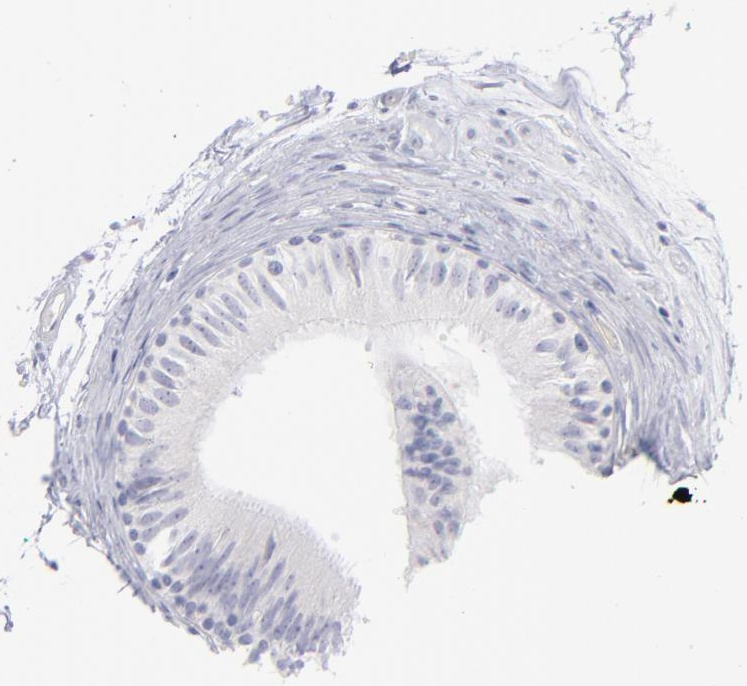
{"staining": {"intensity": "negative", "quantity": "none", "location": "none"}, "tissue": "epididymis", "cell_type": "Glandular cells", "image_type": "normal", "snomed": [{"axis": "morphology", "description": "Normal tissue, NOS"}, {"axis": "topography", "description": "Testis"}, {"axis": "topography", "description": "Epididymis"}], "caption": "This is a photomicrograph of immunohistochemistry staining of normal epididymis, which shows no positivity in glandular cells.", "gene": "MTHFD2", "patient": {"sex": "male", "age": 36}}